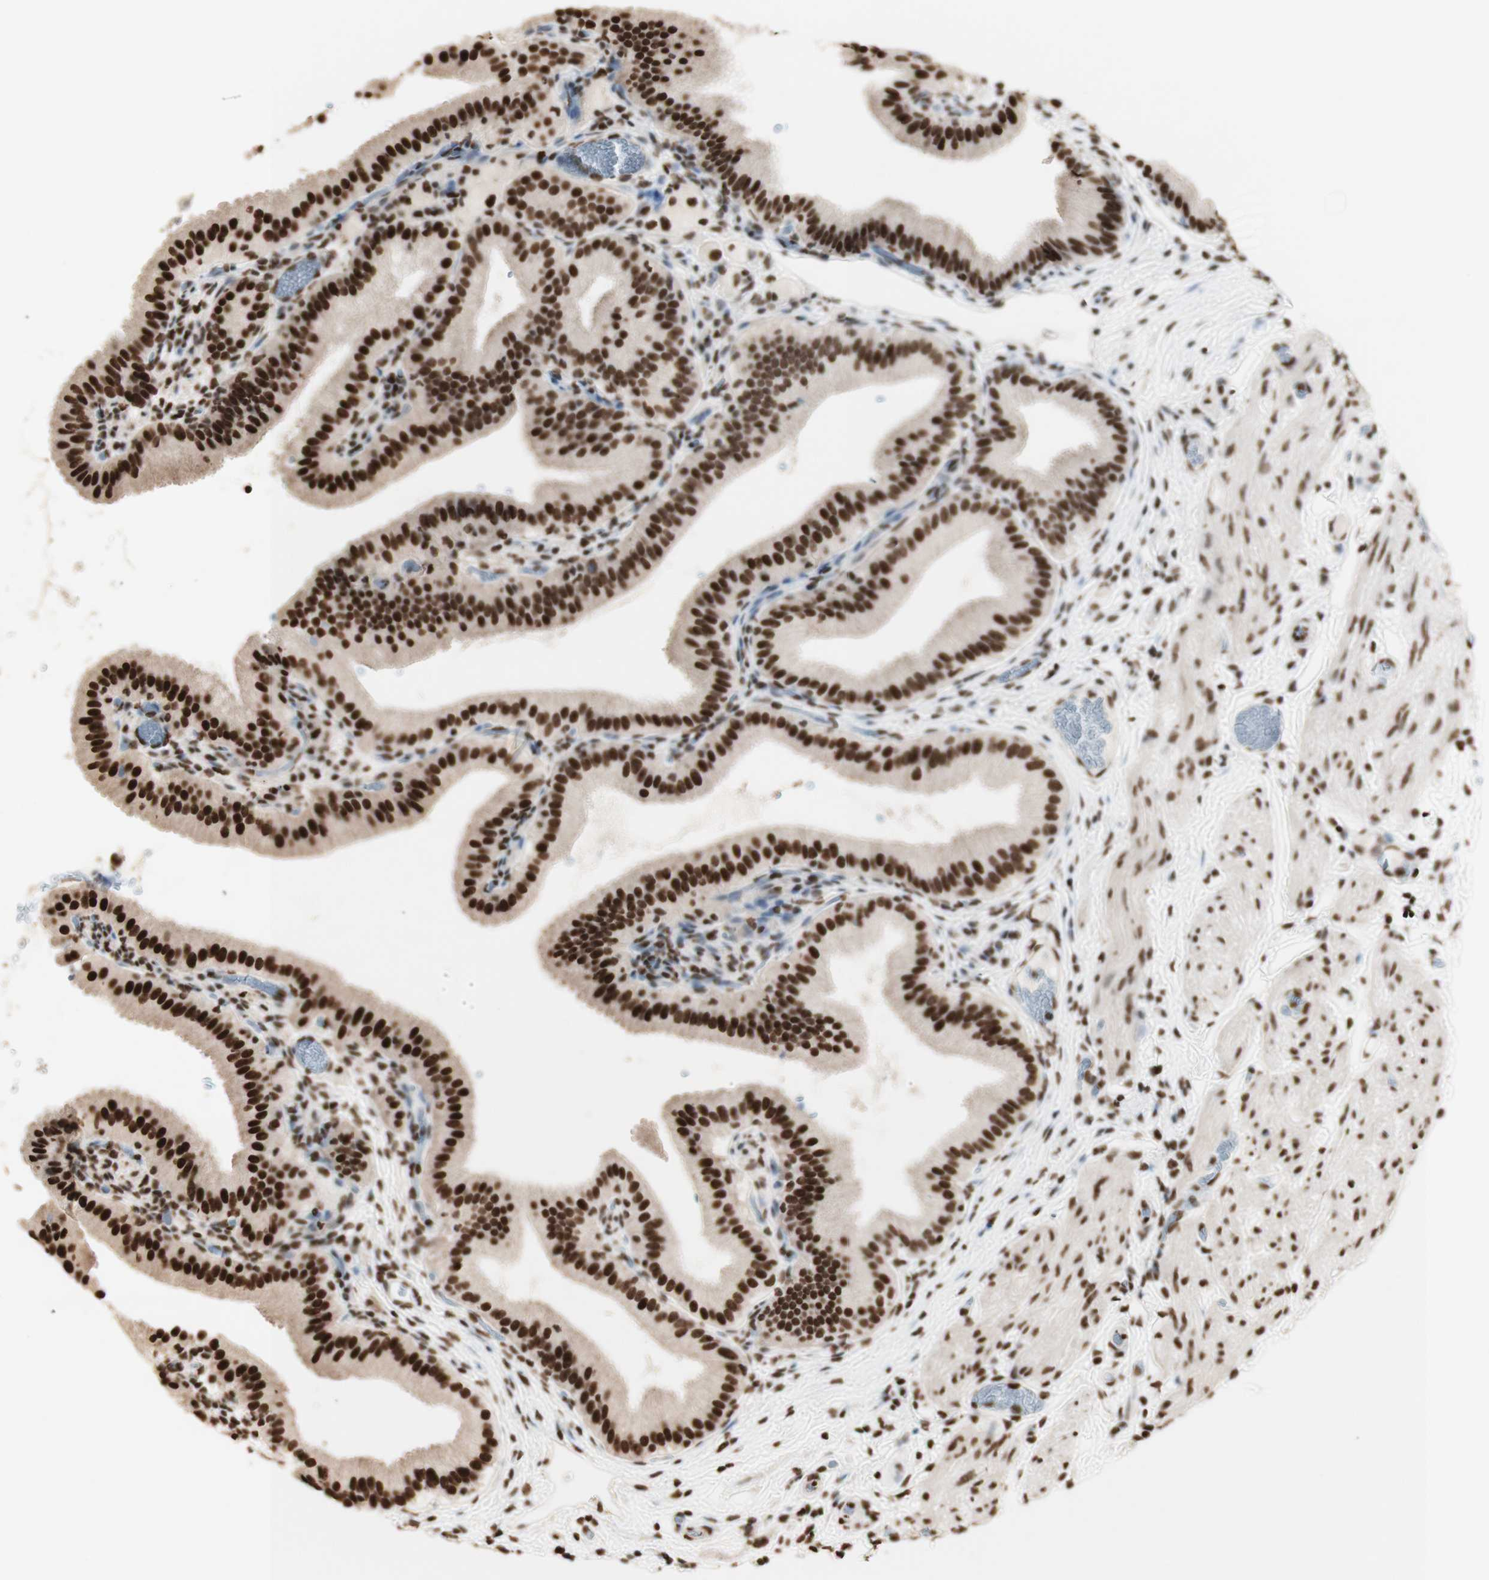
{"staining": {"intensity": "strong", "quantity": ">75%", "location": "nuclear"}, "tissue": "gallbladder", "cell_type": "Glandular cells", "image_type": "normal", "snomed": [{"axis": "morphology", "description": "Normal tissue, NOS"}, {"axis": "topography", "description": "Gallbladder"}], "caption": "Gallbladder stained with DAB immunohistochemistry displays high levels of strong nuclear staining in about >75% of glandular cells.", "gene": "HNRNPA2B1", "patient": {"sex": "male", "age": 54}}